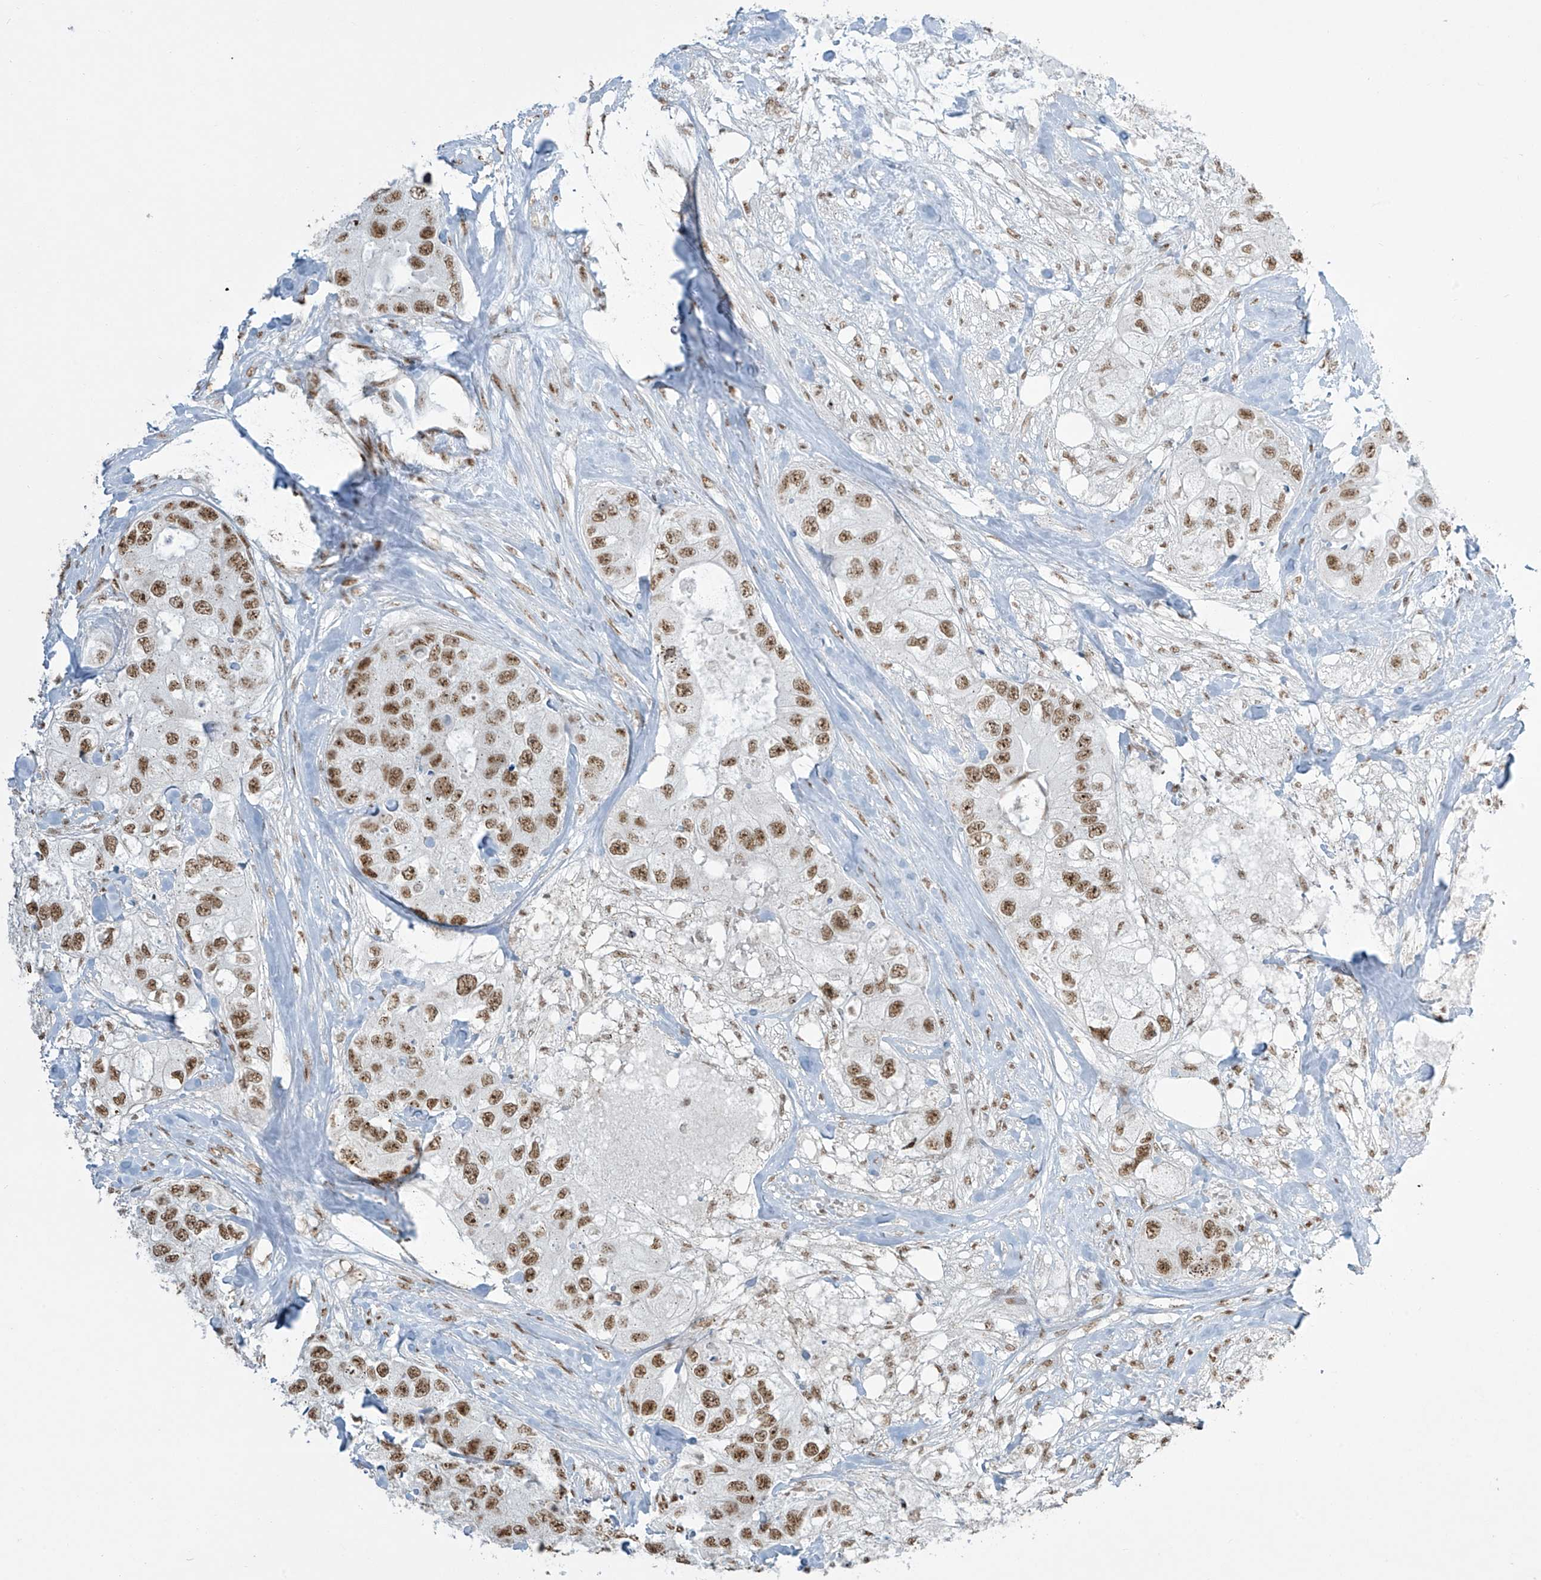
{"staining": {"intensity": "moderate", "quantity": ">75%", "location": "nuclear"}, "tissue": "breast cancer", "cell_type": "Tumor cells", "image_type": "cancer", "snomed": [{"axis": "morphology", "description": "Duct carcinoma"}, {"axis": "topography", "description": "Breast"}], "caption": "Immunohistochemical staining of breast cancer (intraductal carcinoma) demonstrates medium levels of moderate nuclear staining in approximately >75% of tumor cells.", "gene": "MS4A6A", "patient": {"sex": "female", "age": 62}}